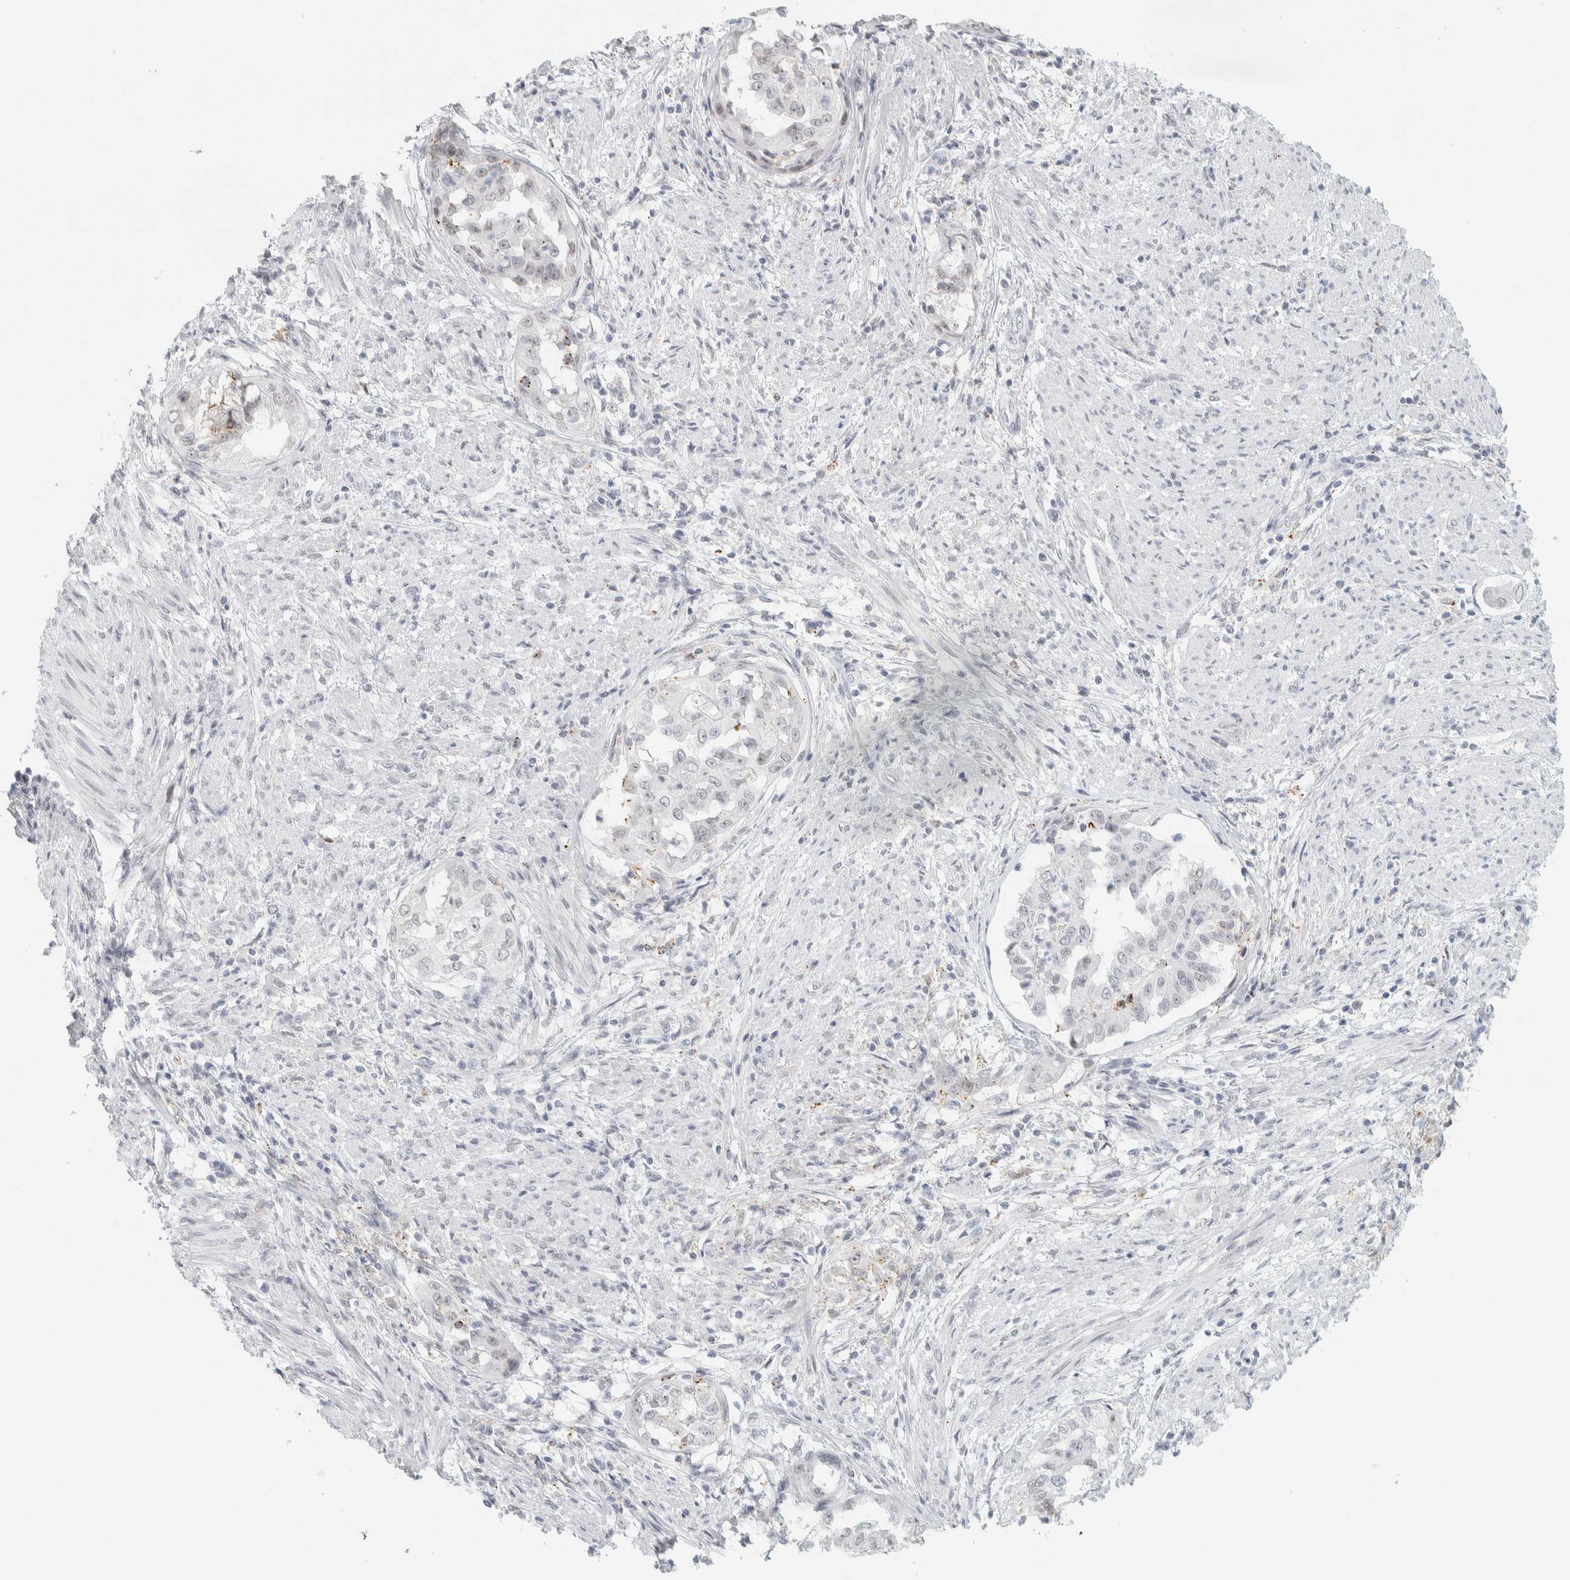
{"staining": {"intensity": "weak", "quantity": "<25%", "location": "nuclear"}, "tissue": "endometrial cancer", "cell_type": "Tumor cells", "image_type": "cancer", "snomed": [{"axis": "morphology", "description": "Adenocarcinoma, NOS"}, {"axis": "topography", "description": "Endometrium"}], "caption": "DAB (3,3'-diaminobenzidine) immunohistochemical staining of endometrial cancer displays no significant staining in tumor cells. The staining was performed using DAB to visualize the protein expression in brown, while the nuclei were stained in blue with hematoxylin (Magnification: 20x).", "gene": "CDH17", "patient": {"sex": "female", "age": 85}}